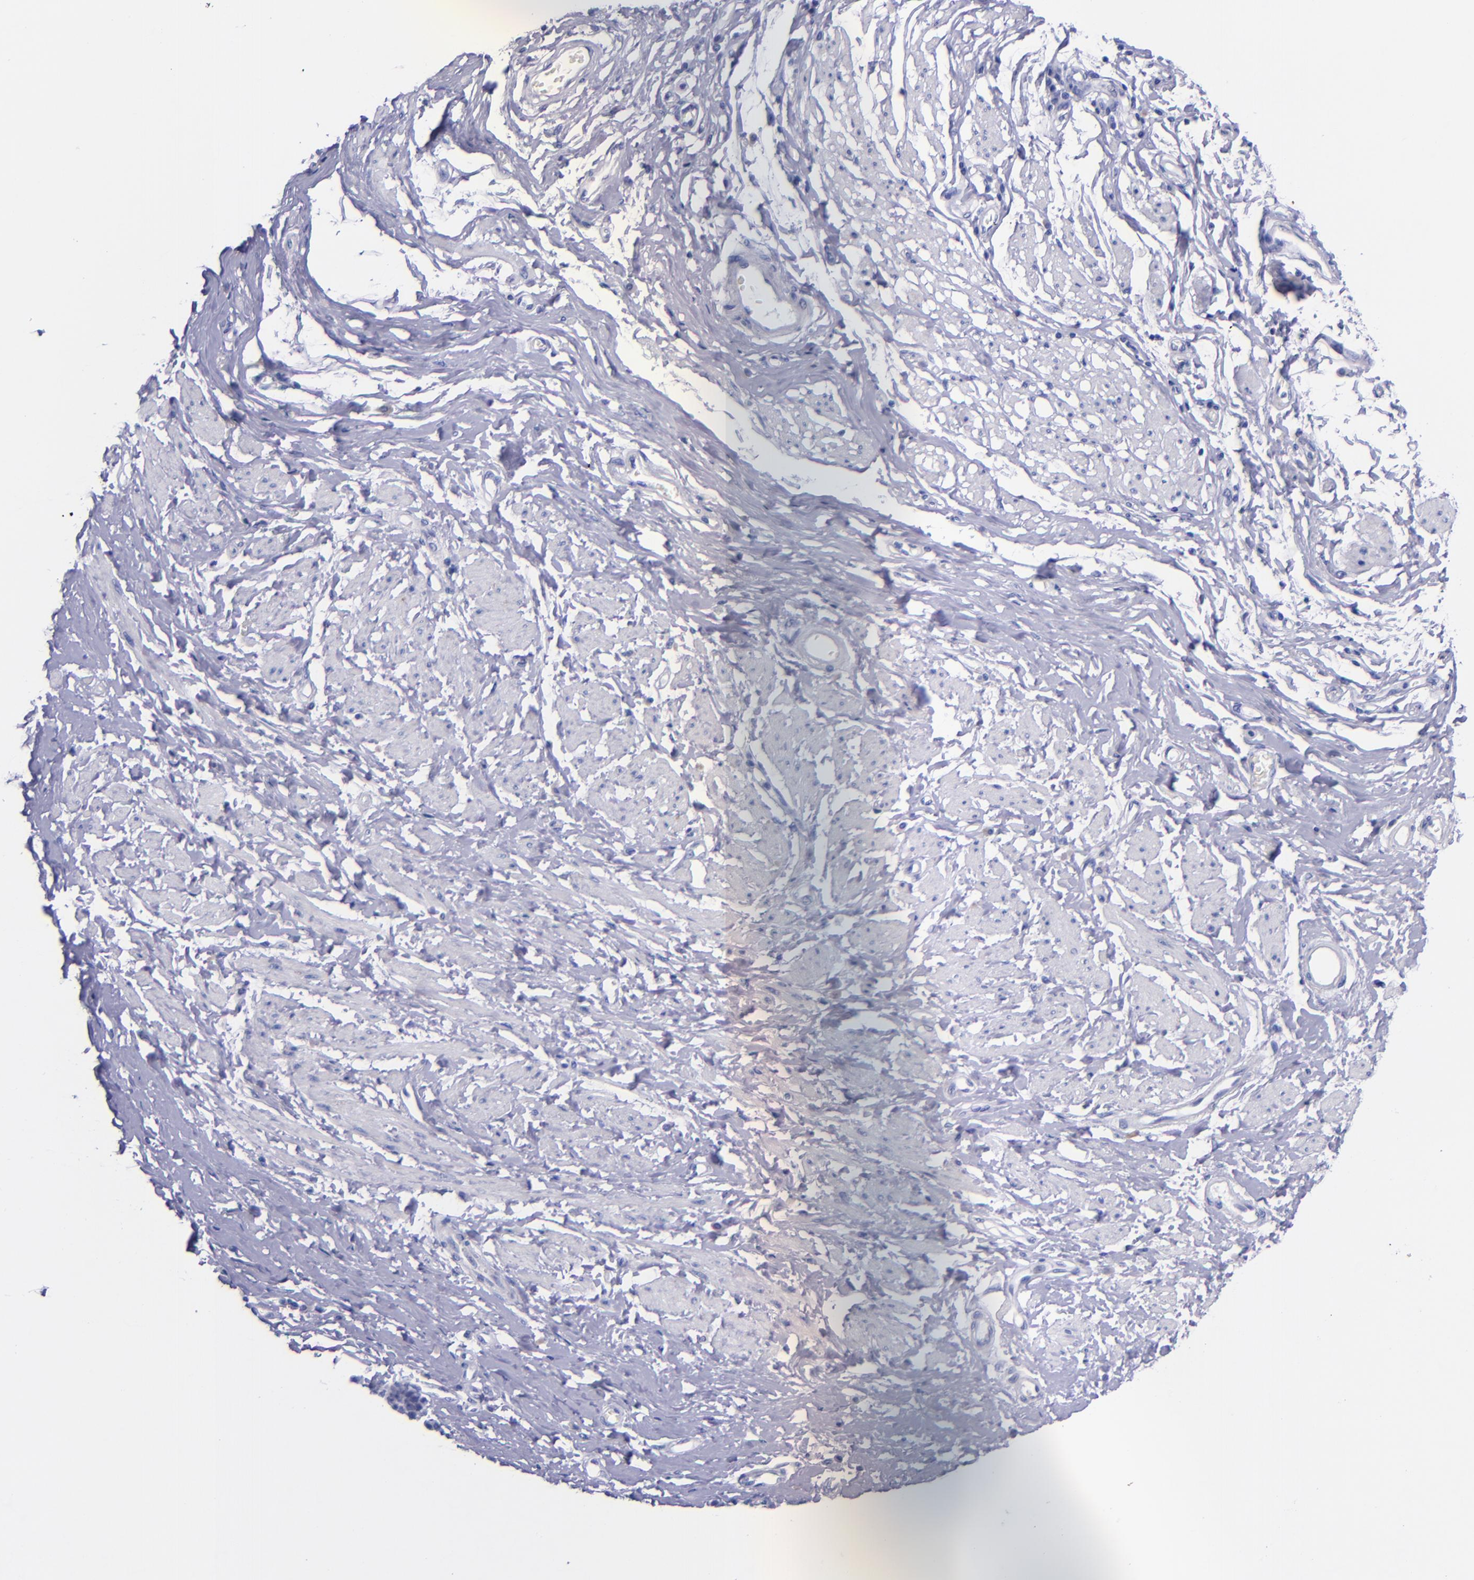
{"staining": {"intensity": "negative", "quantity": "none", "location": "none"}, "tissue": "esophagus", "cell_type": "Squamous epithelial cells", "image_type": "normal", "snomed": [{"axis": "morphology", "description": "Normal tissue, NOS"}, {"axis": "topography", "description": "Esophagus"}], "caption": "High magnification brightfield microscopy of normal esophagus stained with DAB (3,3'-diaminobenzidine) (brown) and counterstained with hematoxylin (blue): squamous epithelial cells show no significant positivity. Brightfield microscopy of IHC stained with DAB (3,3'-diaminobenzidine) (brown) and hematoxylin (blue), captured at high magnification.", "gene": "SV2A", "patient": {"sex": "male", "age": 70}}